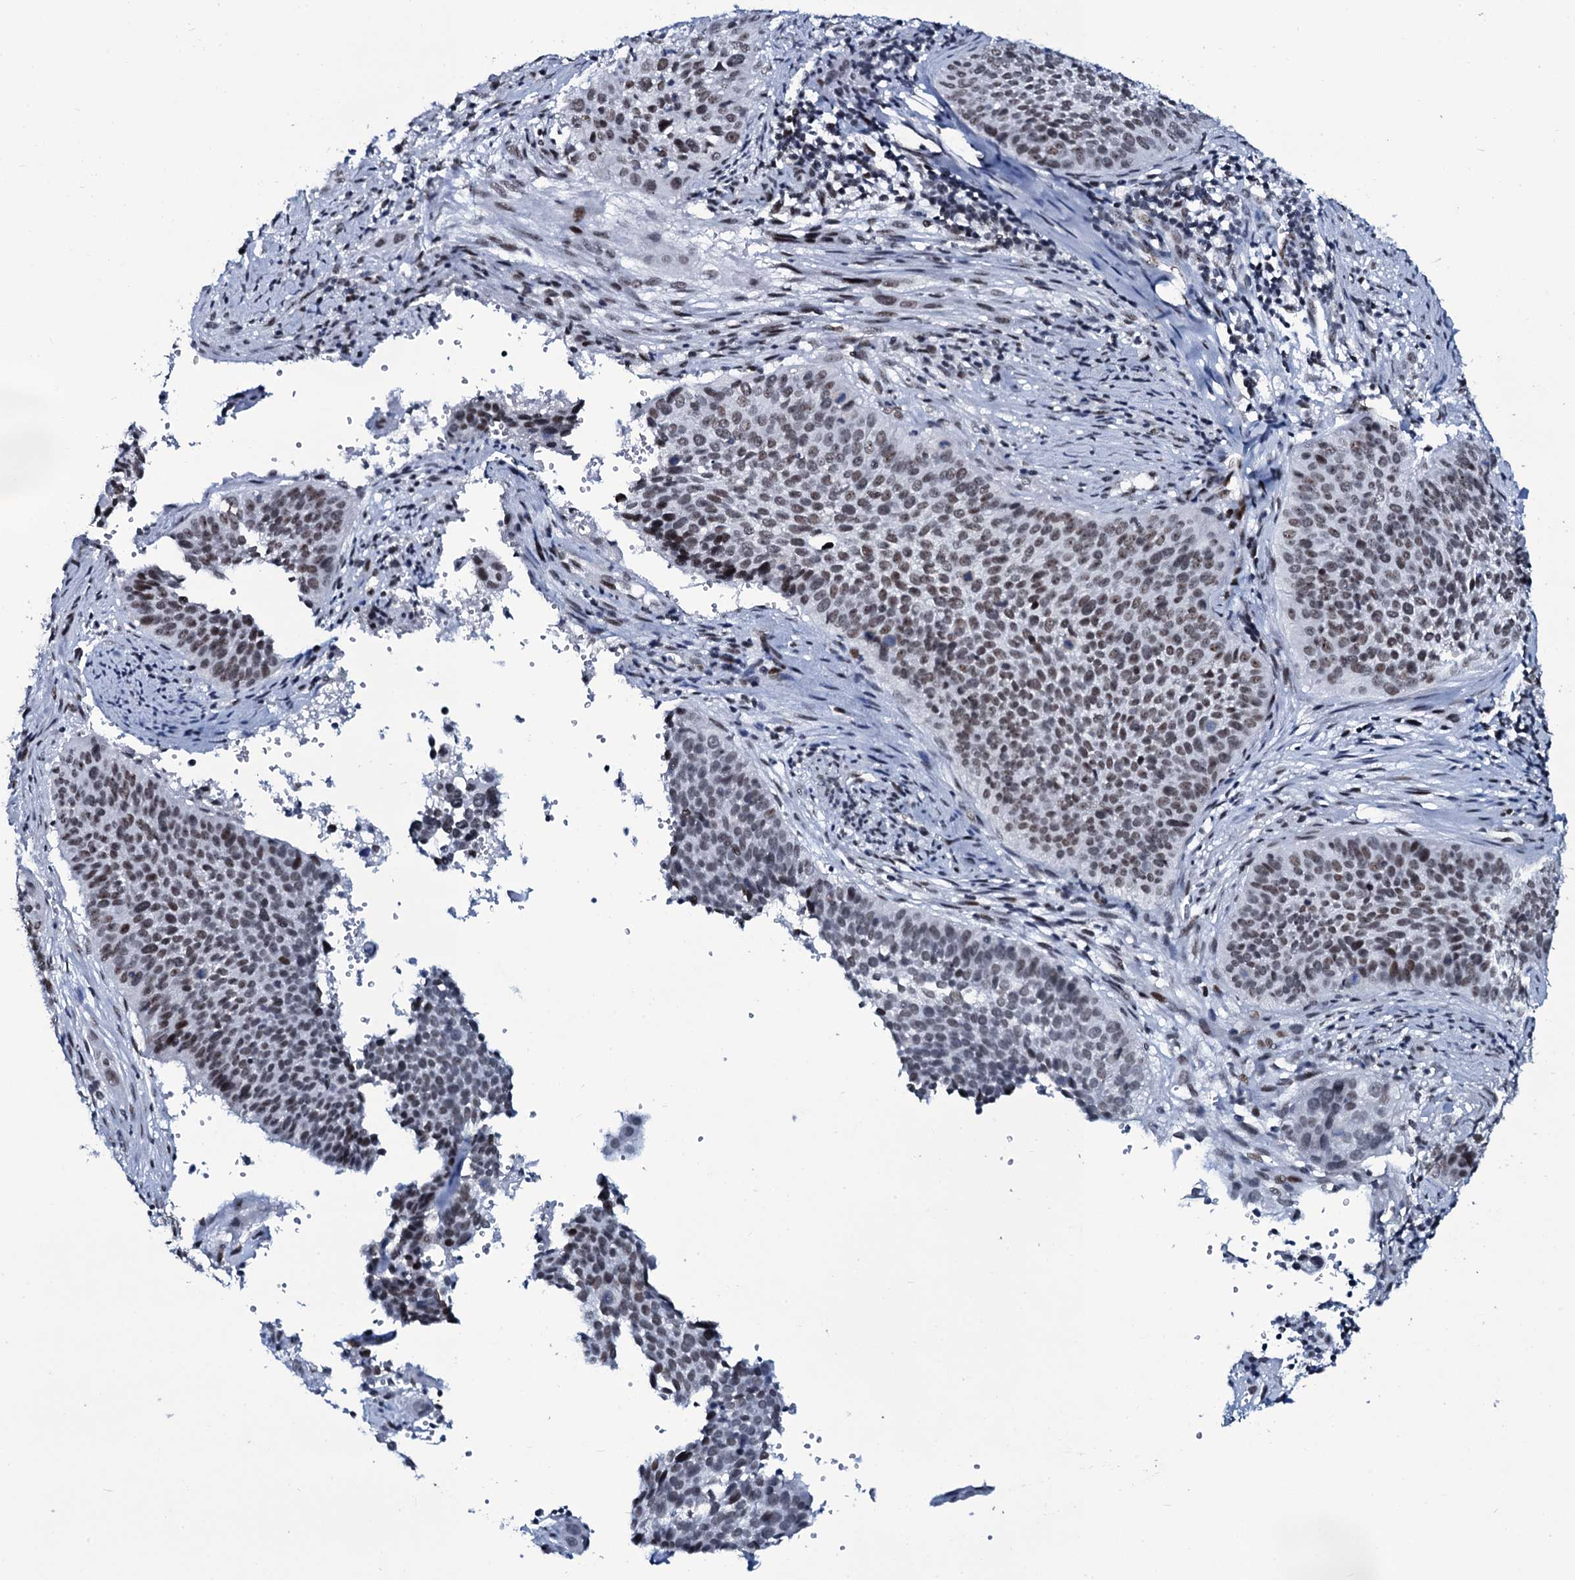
{"staining": {"intensity": "weak", "quantity": "25%-75%", "location": "nuclear"}, "tissue": "cervical cancer", "cell_type": "Tumor cells", "image_type": "cancer", "snomed": [{"axis": "morphology", "description": "Squamous cell carcinoma, NOS"}, {"axis": "topography", "description": "Cervix"}], "caption": "An image of cervical squamous cell carcinoma stained for a protein displays weak nuclear brown staining in tumor cells. (DAB (3,3'-diaminobenzidine) IHC with brightfield microscopy, high magnification).", "gene": "ZMIZ2", "patient": {"sex": "female", "age": 34}}